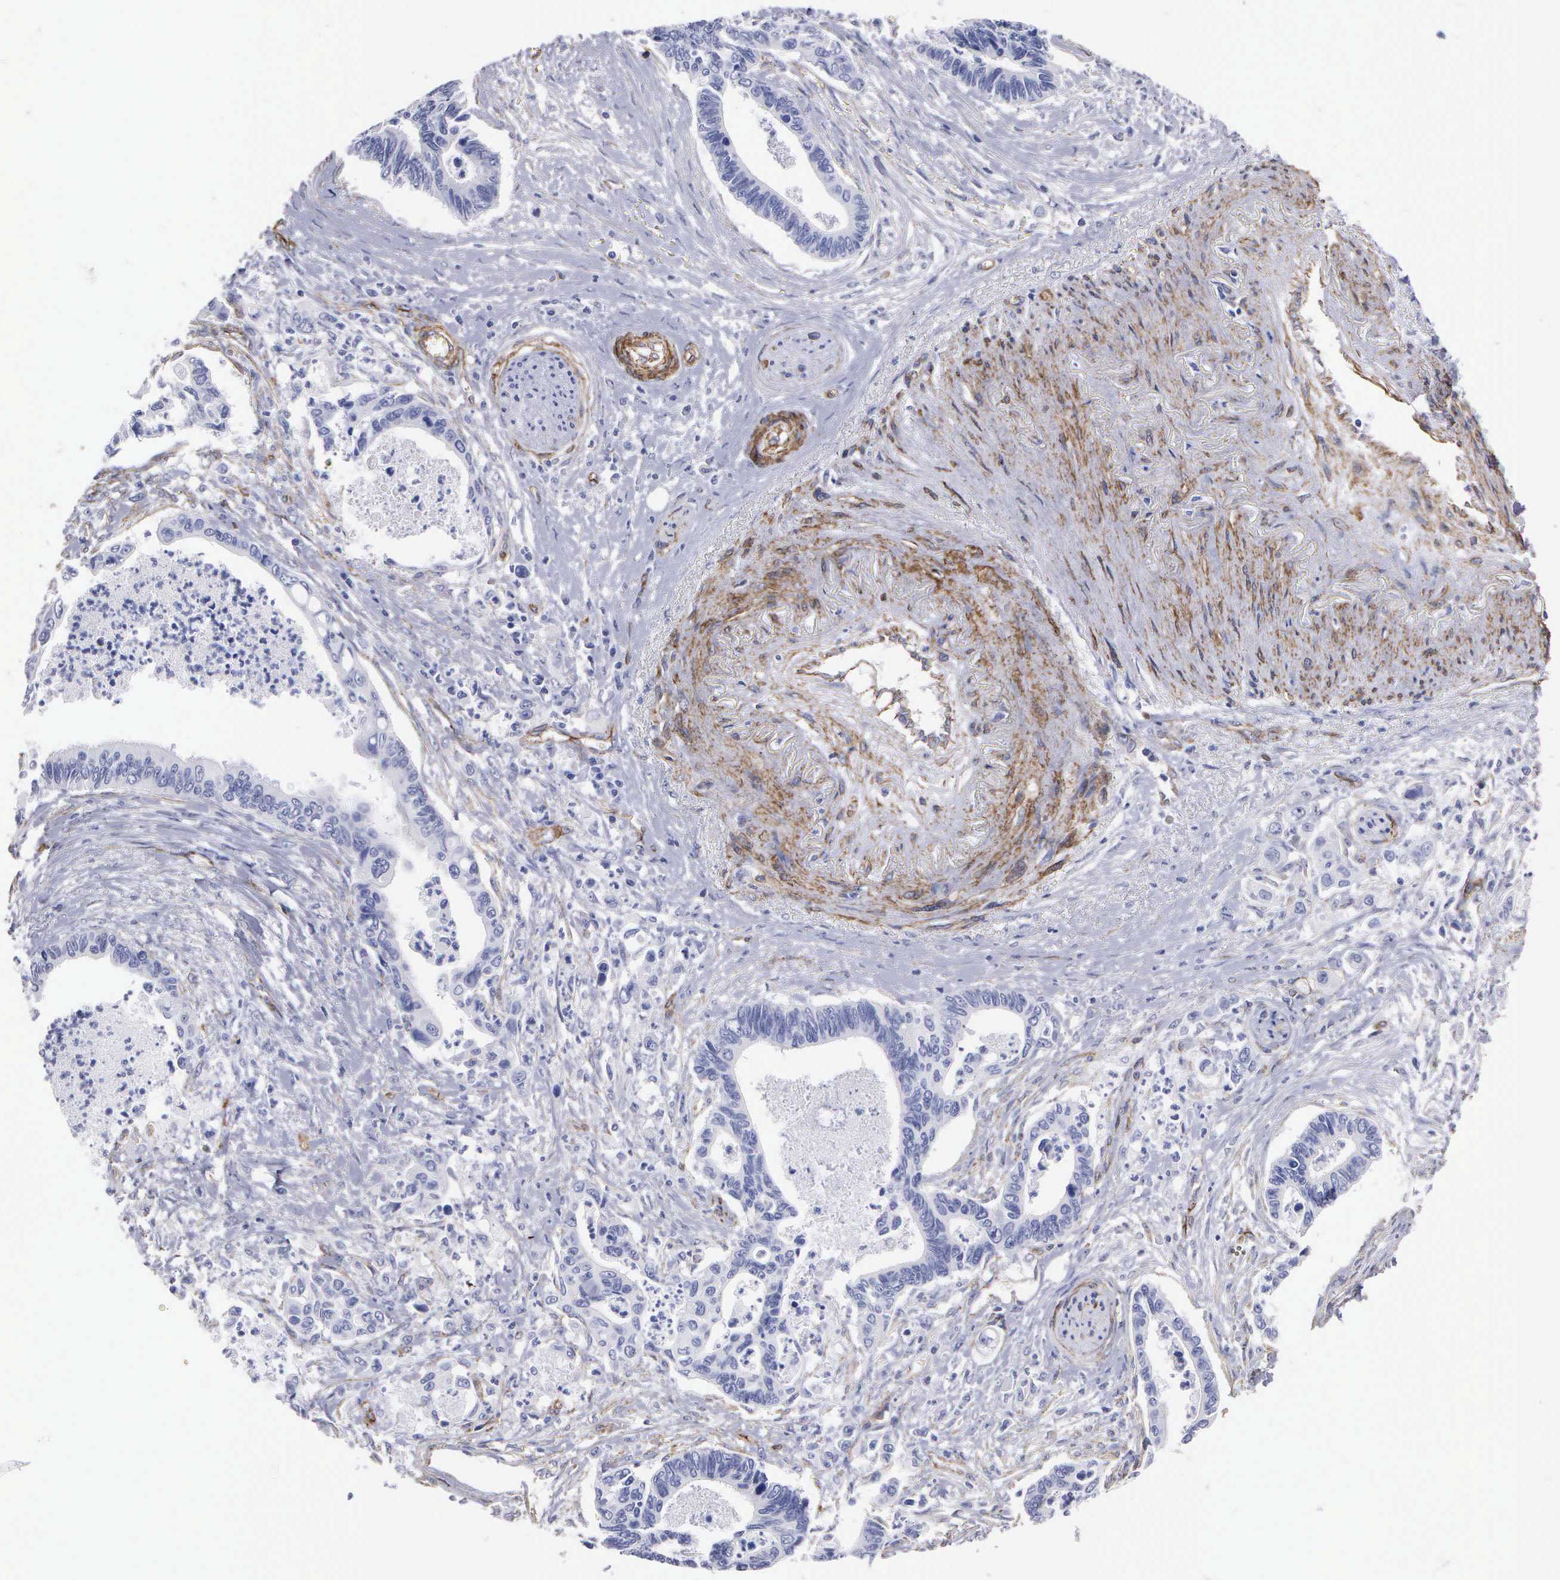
{"staining": {"intensity": "negative", "quantity": "none", "location": "none"}, "tissue": "pancreatic cancer", "cell_type": "Tumor cells", "image_type": "cancer", "snomed": [{"axis": "morphology", "description": "Adenocarcinoma, NOS"}, {"axis": "topography", "description": "Pancreas"}], "caption": "Pancreatic adenocarcinoma was stained to show a protein in brown. There is no significant staining in tumor cells.", "gene": "MAGEB10", "patient": {"sex": "female", "age": 70}}